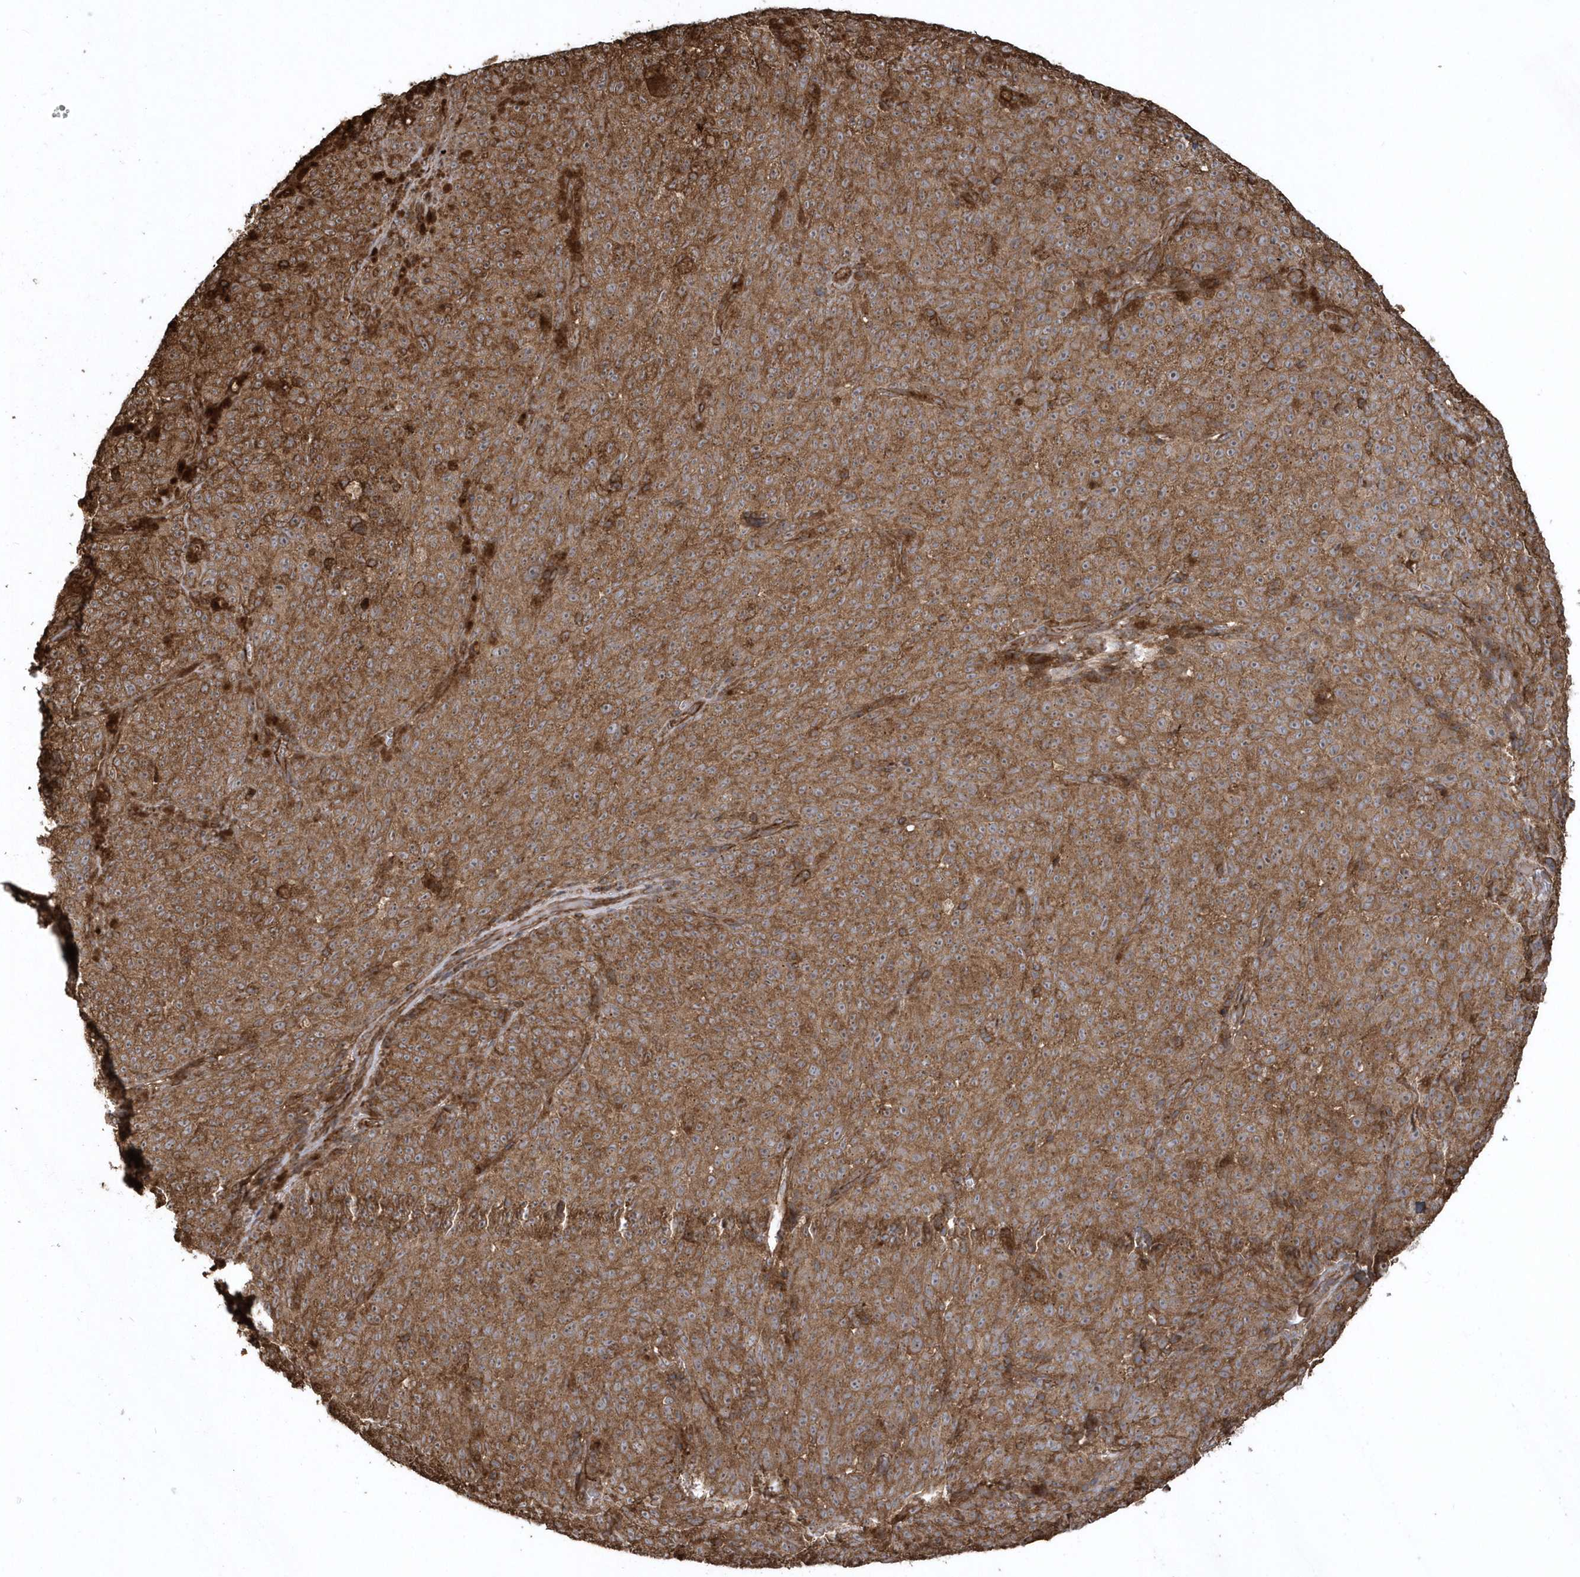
{"staining": {"intensity": "moderate", "quantity": ">75%", "location": "cytoplasmic/membranous"}, "tissue": "melanoma", "cell_type": "Tumor cells", "image_type": "cancer", "snomed": [{"axis": "morphology", "description": "Malignant melanoma, NOS"}, {"axis": "topography", "description": "Skin"}], "caption": "Melanoma was stained to show a protein in brown. There is medium levels of moderate cytoplasmic/membranous positivity in about >75% of tumor cells.", "gene": "SENP8", "patient": {"sex": "female", "age": 82}}